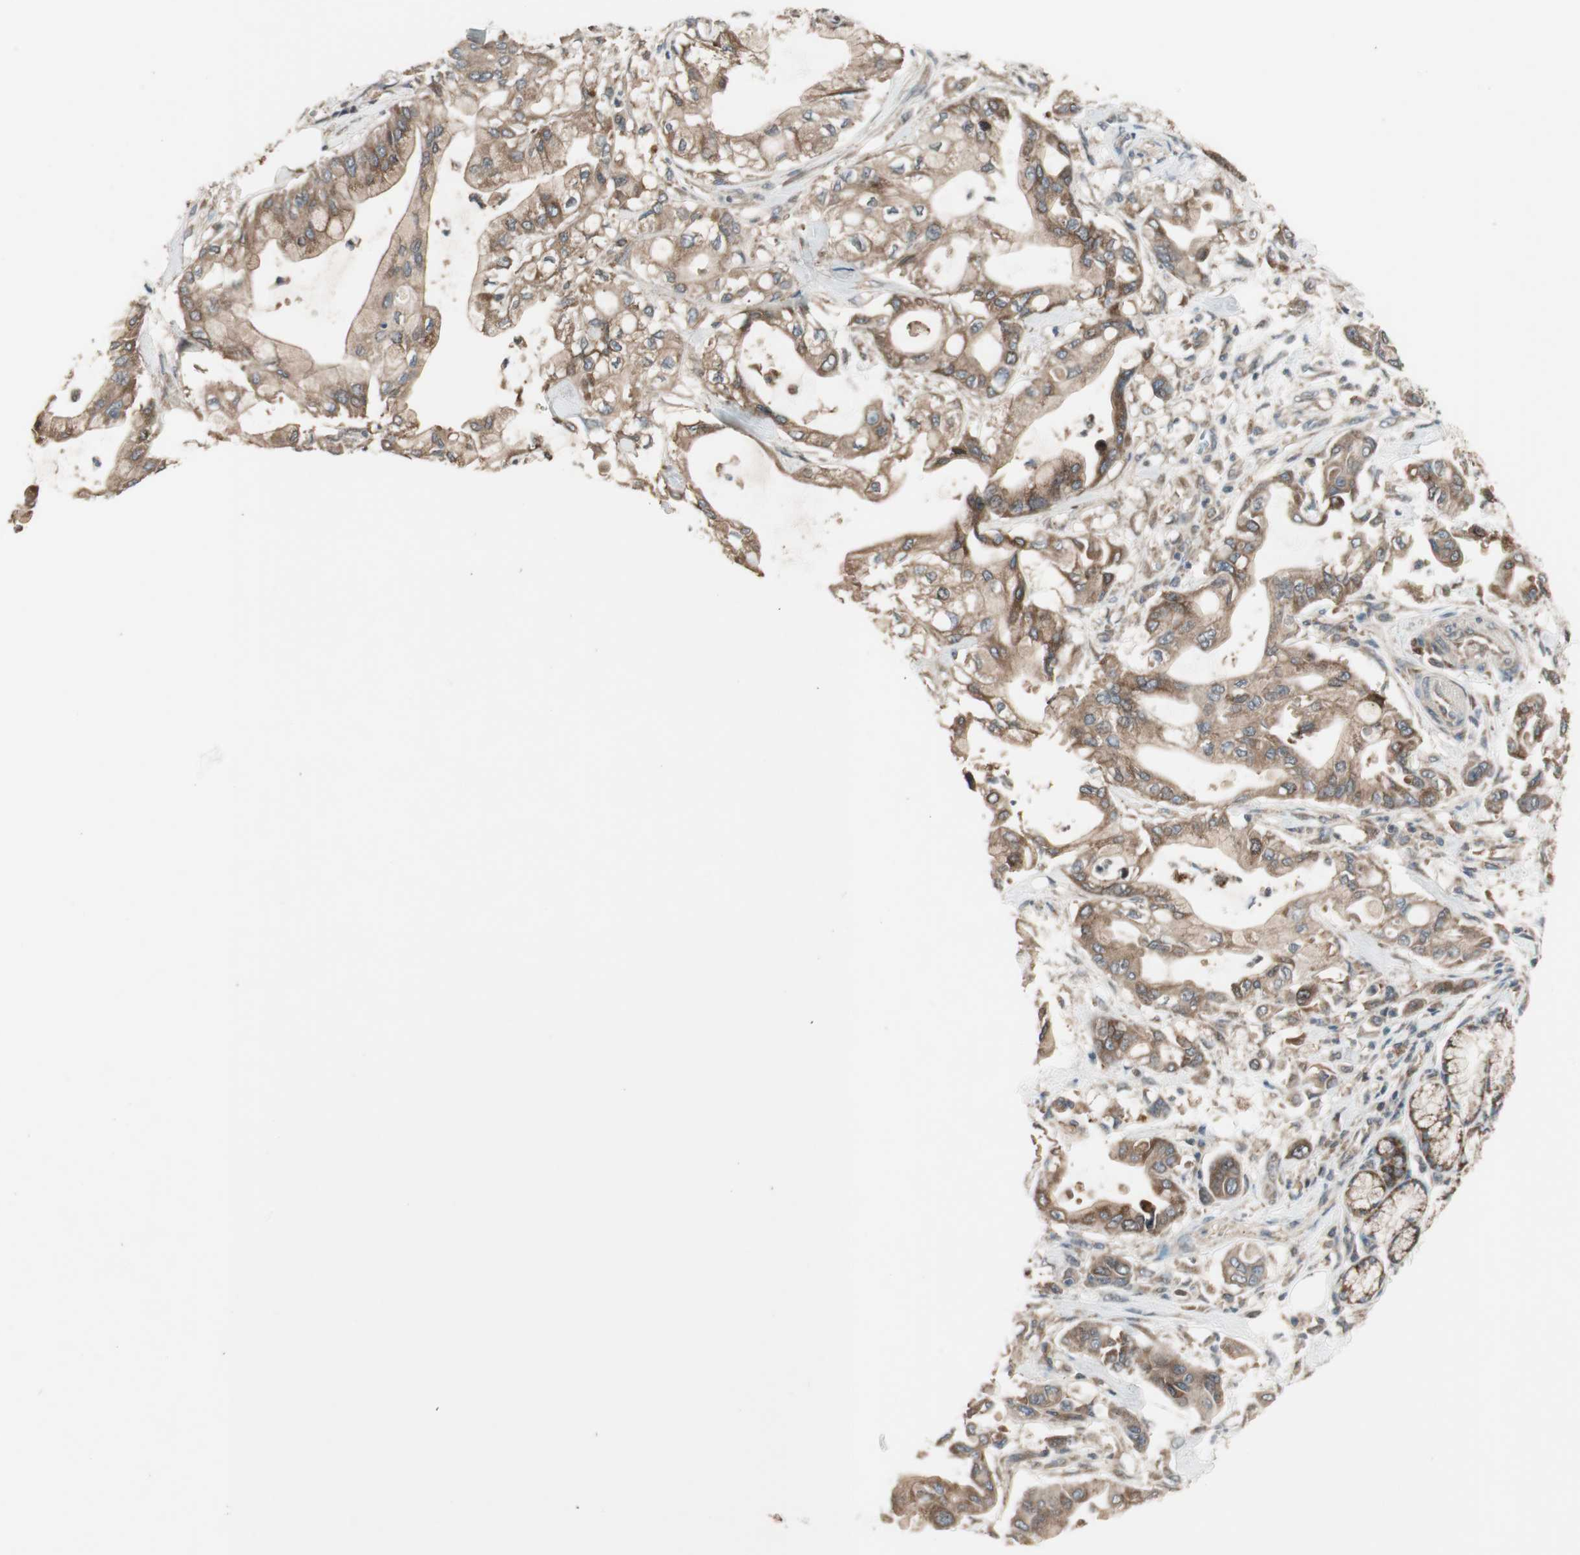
{"staining": {"intensity": "moderate", "quantity": ">75%", "location": "cytoplasmic/membranous"}, "tissue": "pancreatic cancer", "cell_type": "Tumor cells", "image_type": "cancer", "snomed": [{"axis": "morphology", "description": "Adenocarcinoma, NOS"}, {"axis": "morphology", "description": "Adenocarcinoma, metastatic, NOS"}, {"axis": "topography", "description": "Lymph node"}, {"axis": "topography", "description": "Pancreas"}, {"axis": "topography", "description": "Duodenum"}], "caption": "Immunohistochemistry (IHC) staining of adenocarcinoma (pancreatic), which displays medium levels of moderate cytoplasmic/membranous expression in approximately >75% of tumor cells indicating moderate cytoplasmic/membranous protein staining. The staining was performed using DAB (brown) for protein detection and nuclei were counterstained in hematoxylin (blue).", "gene": "ATP6AP2", "patient": {"sex": "female", "age": 64}}